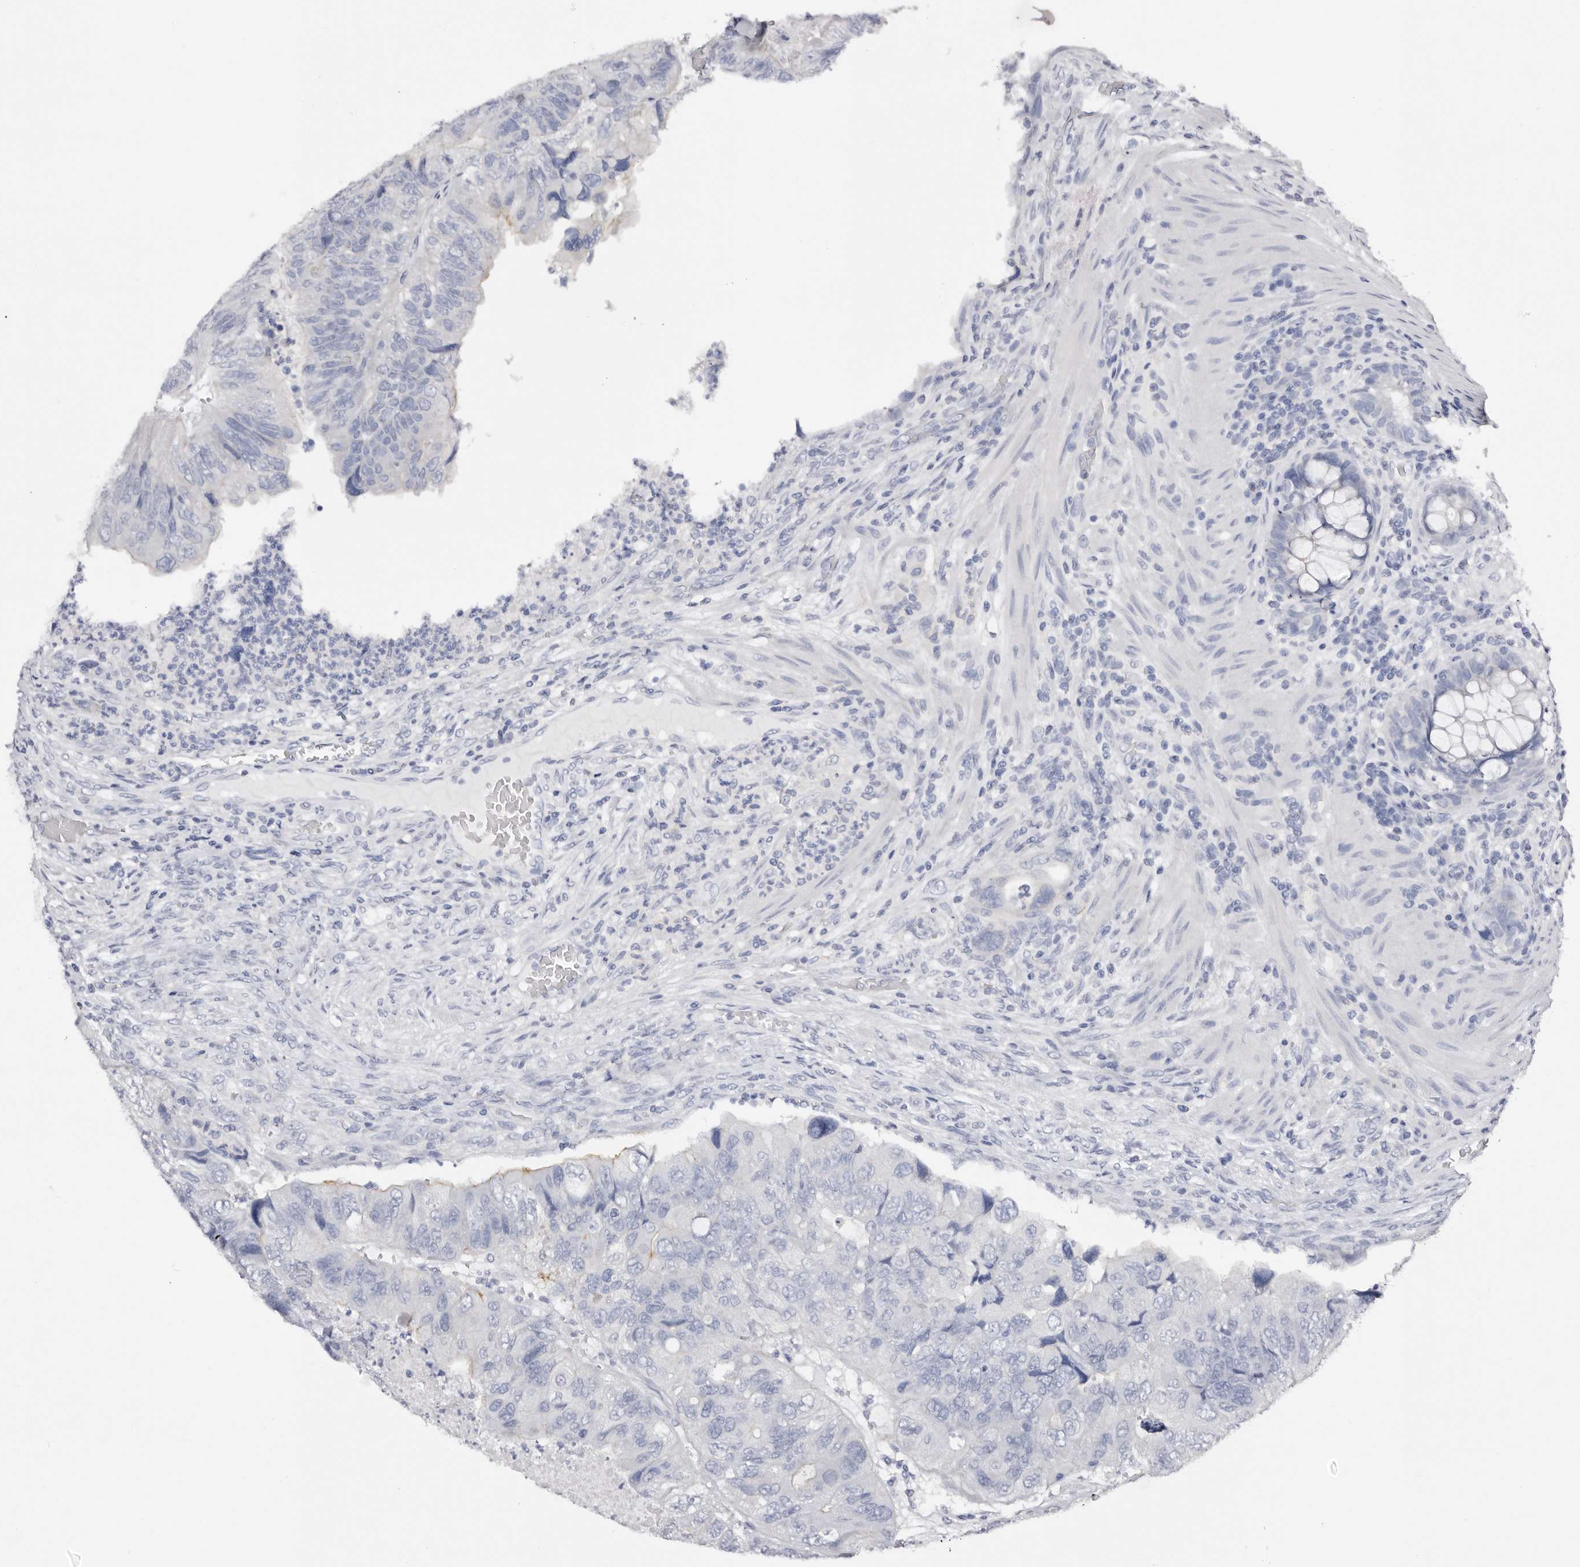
{"staining": {"intensity": "negative", "quantity": "none", "location": "none"}, "tissue": "colorectal cancer", "cell_type": "Tumor cells", "image_type": "cancer", "snomed": [{"axis": "morphology", "description": "Adenocarcinoma, NOS"}, {"axis": "topography", "description": "Rectum"}], "caption": "The photomicrograph reveals no significant expression in tumor cells of colorectal cancer.", "gene": "ROM1", "patient": {"sex": "male", "age": 63}}